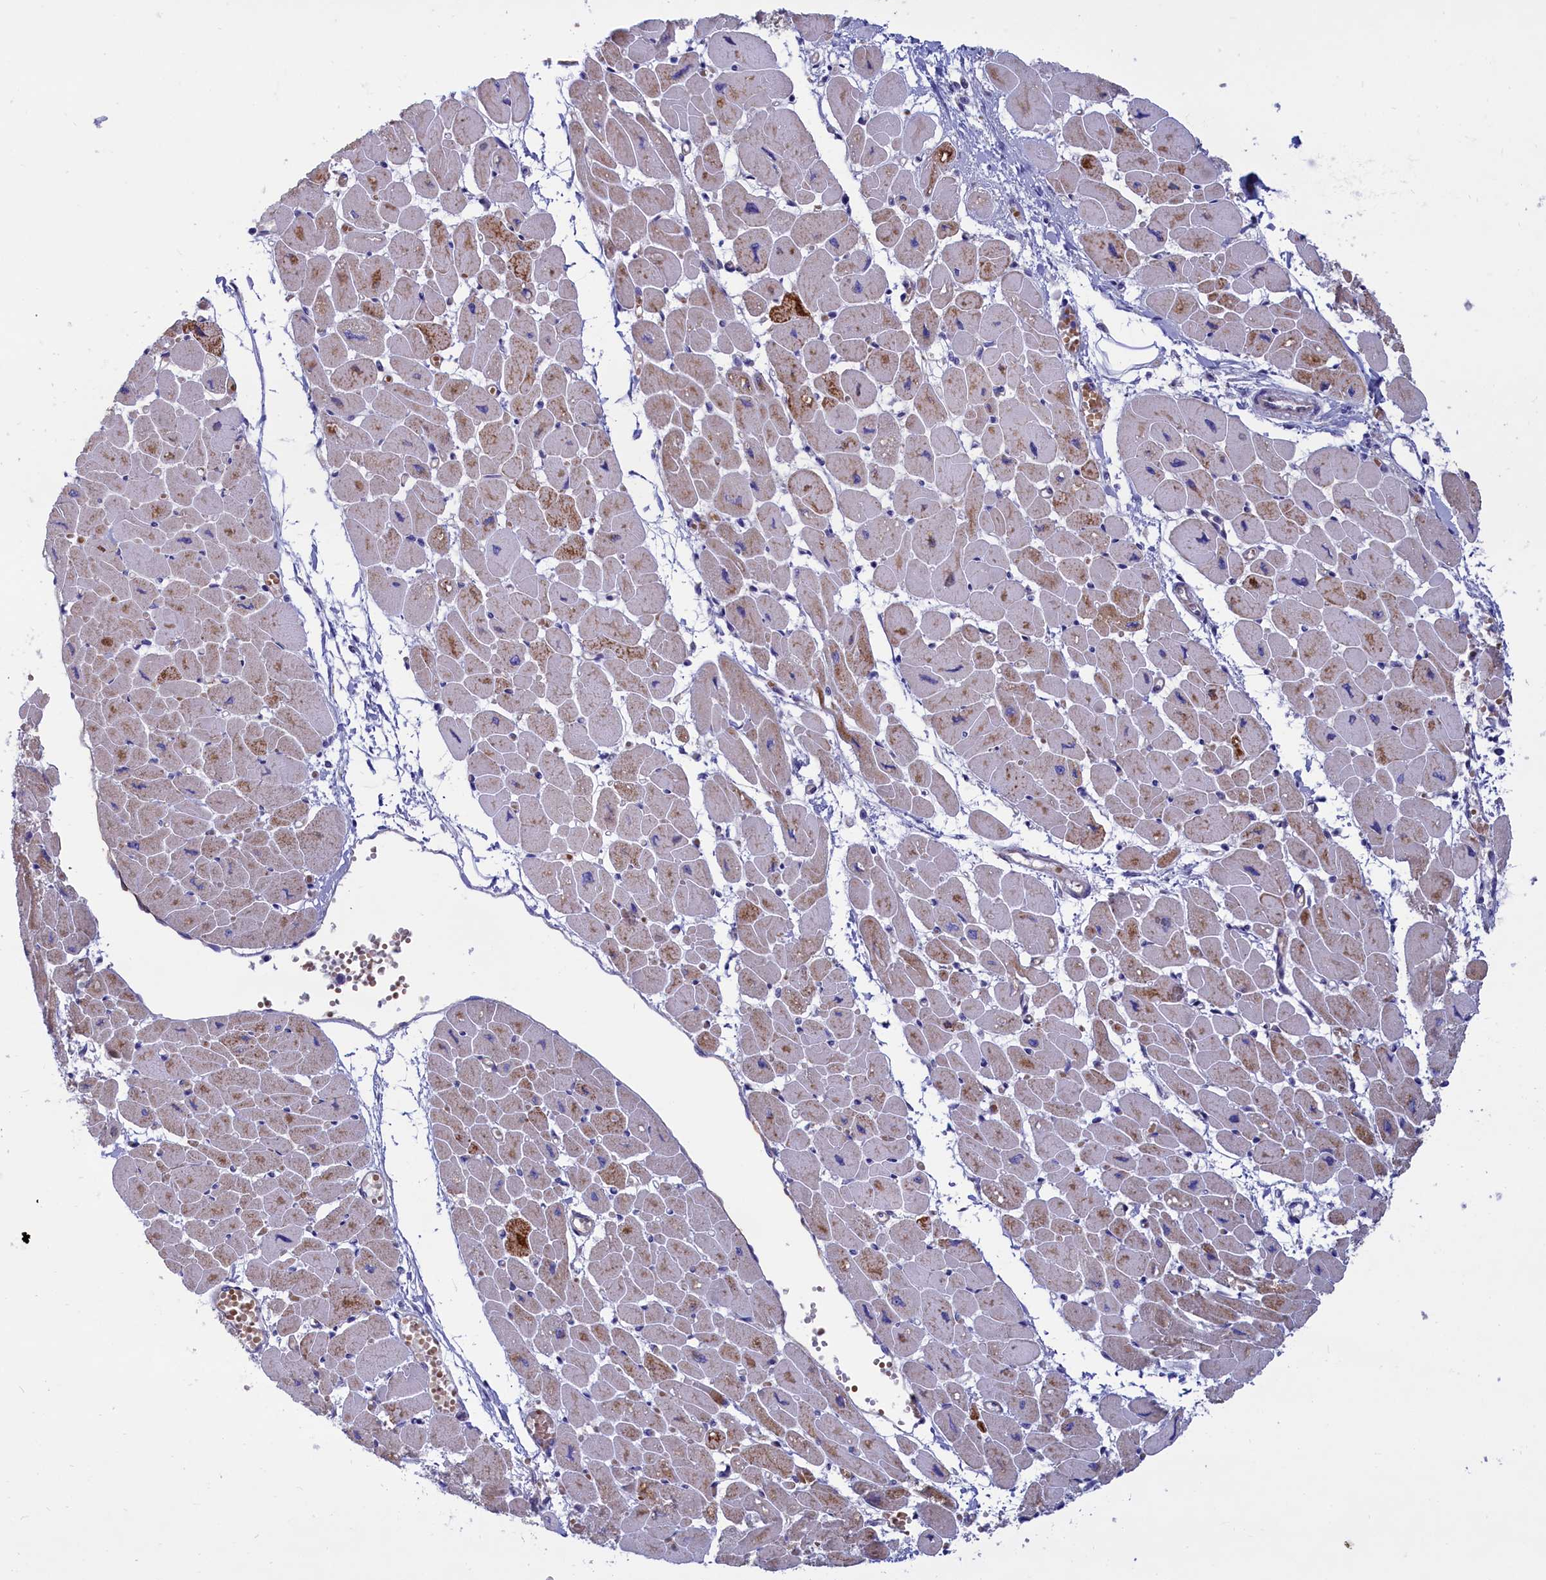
{"staining": {"intensity": "moderate", "quantity": "25%-75%", "location": "cytoplasmic/membranous"}, "tissue": "heart muscle", "cell_type": "Cardiomyocytes", "image_type": "normal", "snomed": [{"axis": "morphology", "description": "Normal tissue, NOS"}, {"axis": "topography", "description": "Heart"}], "caption": "The histopathology image exhibits staining of benign heart muscle, revealing moderate cytoplasmic/membranous protein expression (brown color) within cardiomyocytes. (DAB (3,3'-diaminobenzidine) IHC, brown staining for protein, blue staining for nuclei).", "gene": "ABCC12", "patient": {"sex": "female", "age": 54}}